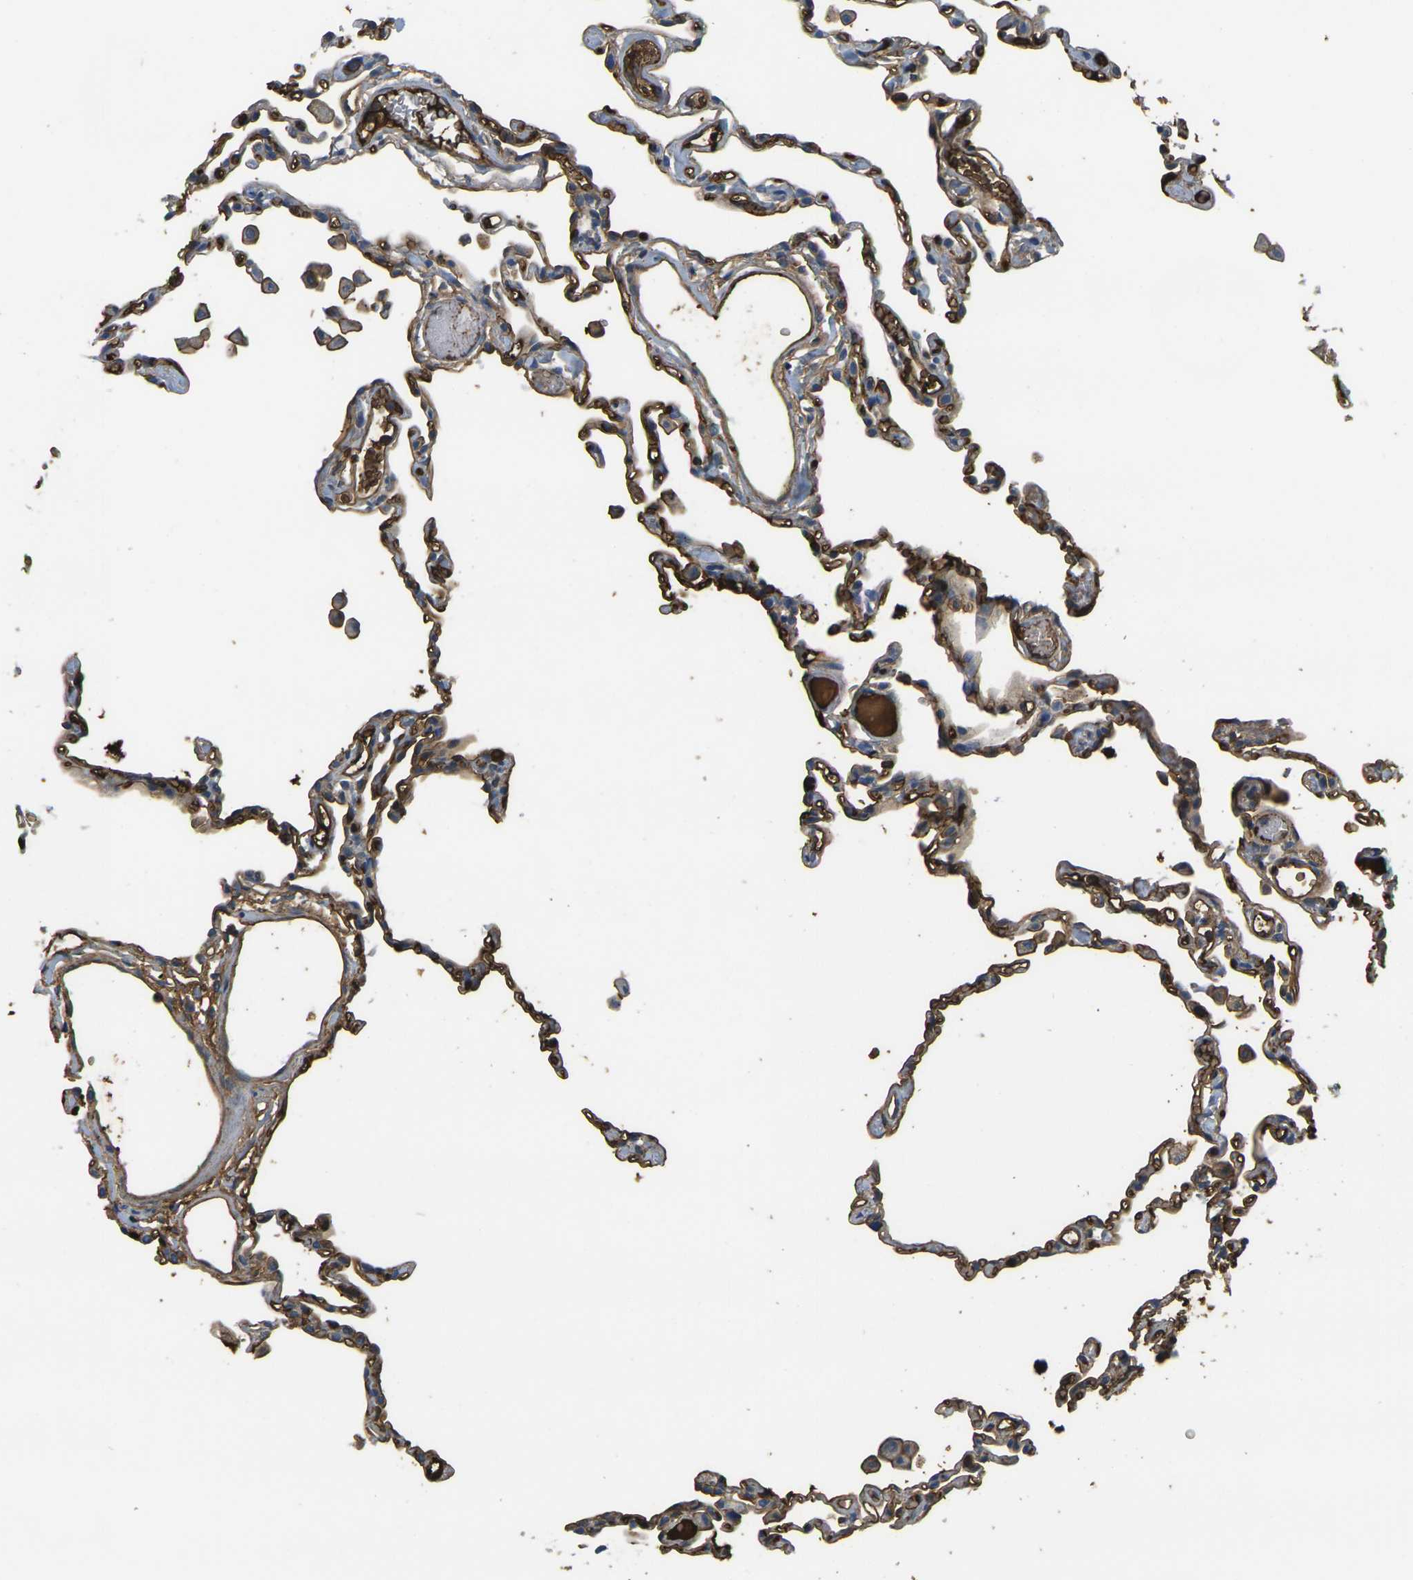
{"staining": {"intensity": "moderate", "quantity": ">75%", "location": "cytoplasmic/membranous"}, "tissue": "lung", "cell_type": "Alveolar cells", "image_type": "normal", "snomed": [{"axis": "morphology", "description": "Normal tissue, NOS"}, {"axis": "topography", "description": "Lung"}], "caption": "Human lung stained with a brown dye demonstrates moderate cytoplasmic/membranous positive positivity in approximately >75% of alveolar cells.", "gene": "PLCD1", "patient": {"sex": "female", "age": 49}}